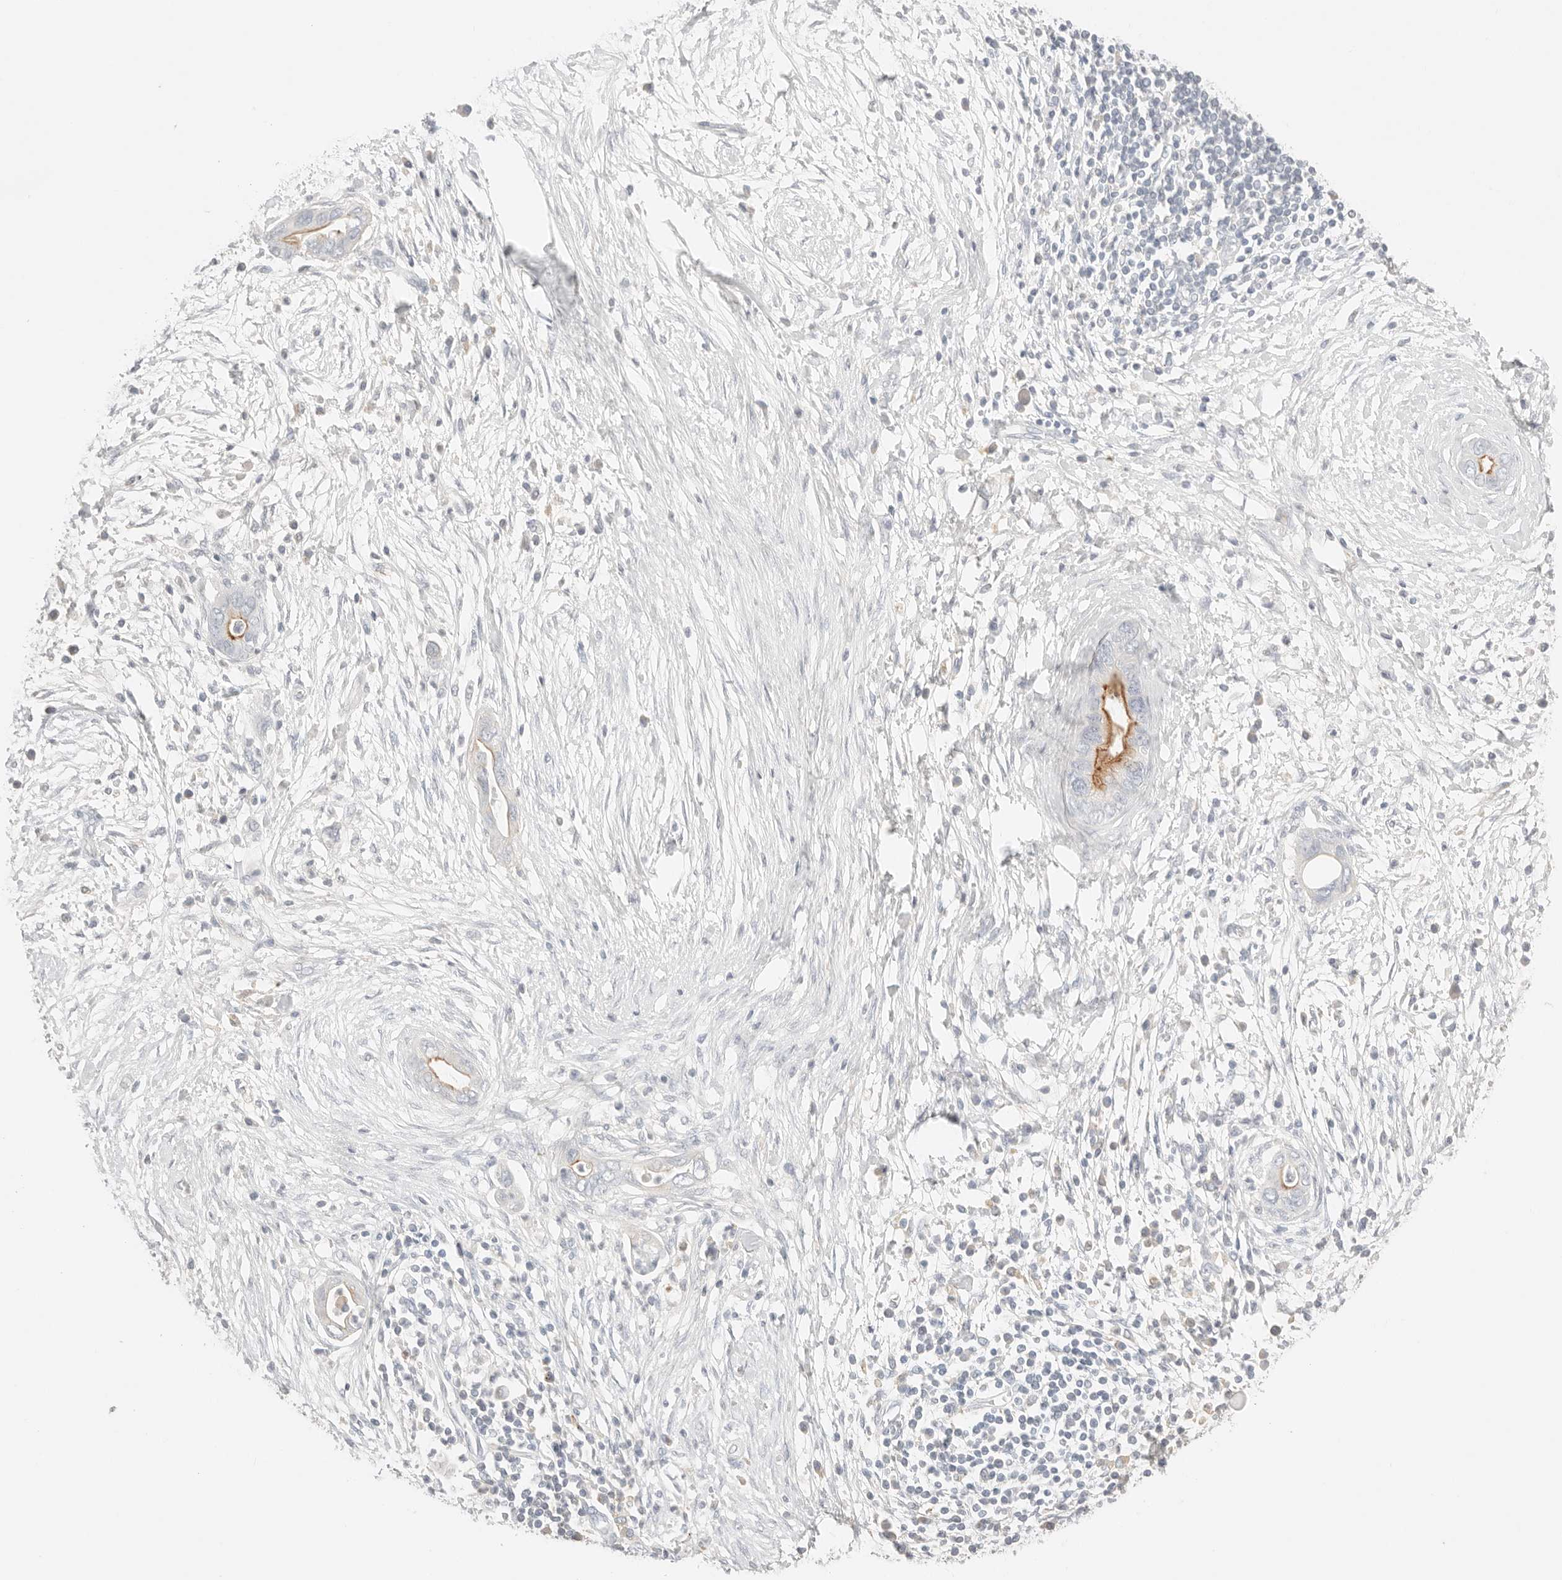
{"staining": {"intensity": "moderate", "quantity": "25%-75%", "location": "cytoplasmic/membranous"}, "tissue": "pancreatic cancer", "cell_type": "Tumor cells", "image_type": "cancer", "snomed": [{"axis": "morphology", "description": "Adenocarcinoma, NOS"}, {"axis": "topography", "description": "Pancreas"}], "caption": "The photomicrograph displays a brown stain indicating the presence of a protein in the cytoplasmic/membranous of tumor cells in adenocarcinoma (pancreatic).", "gene": "CEP120", "patient": {"sex": "male", "age": 75}}